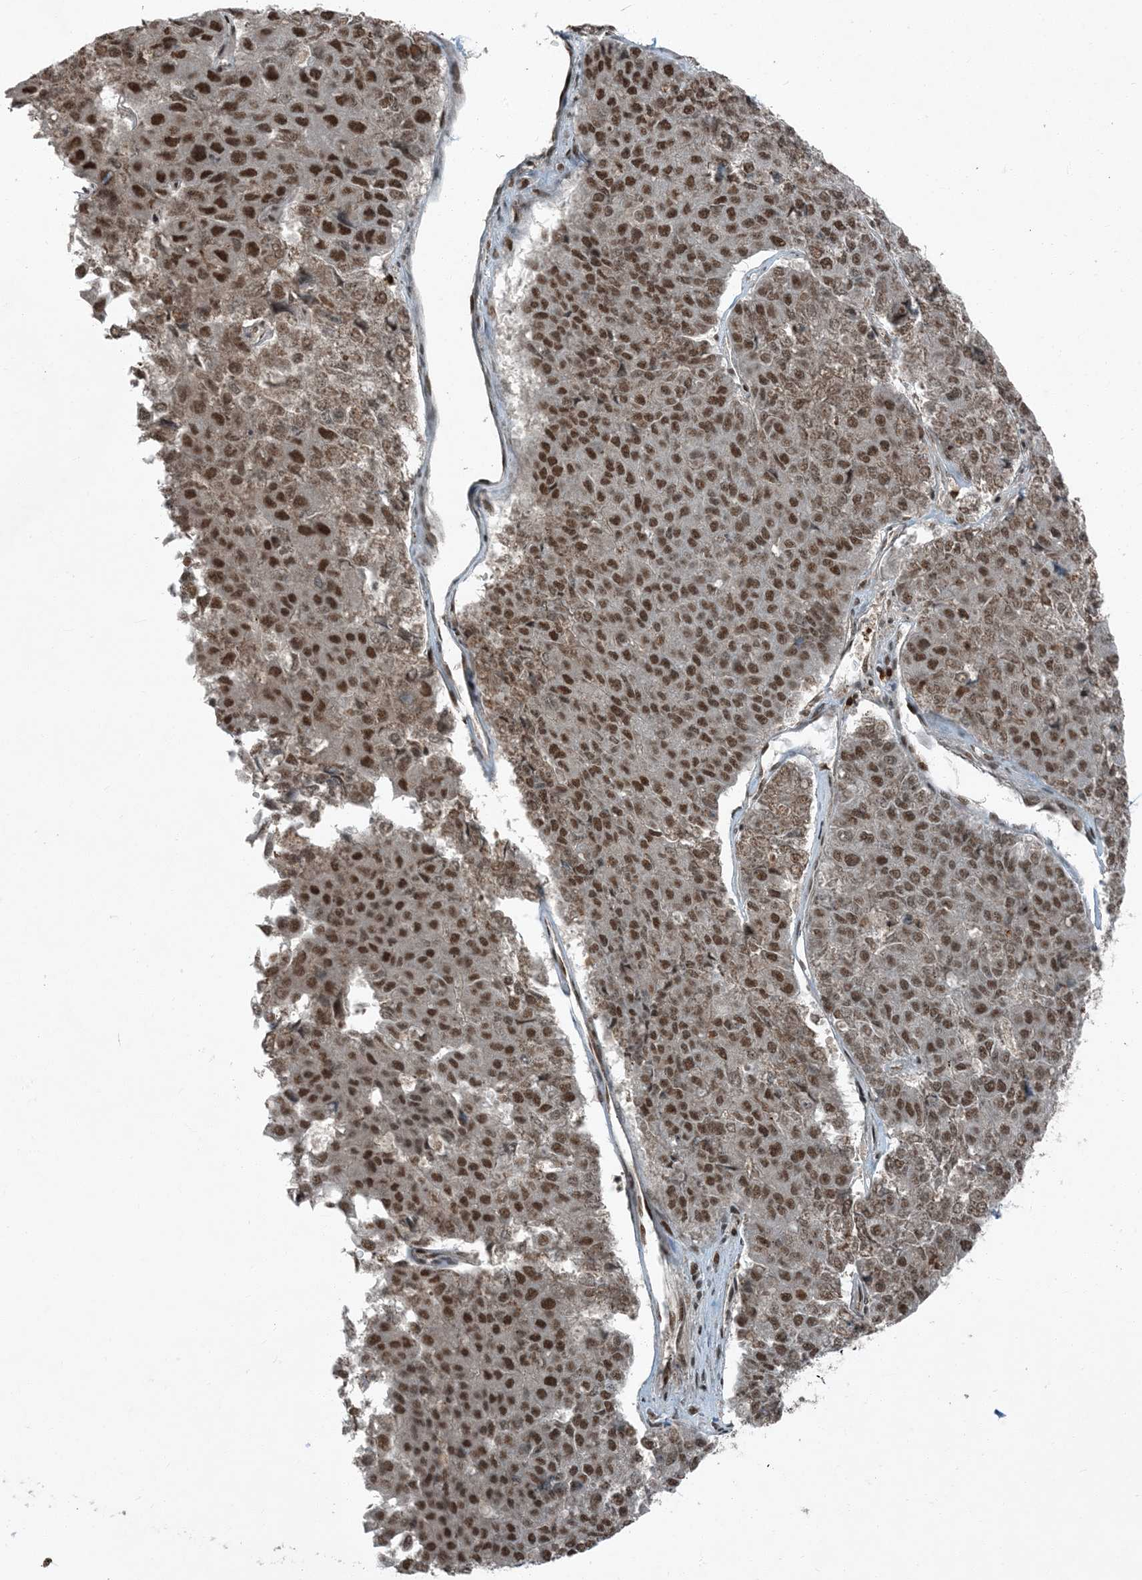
{"staining": {"intensity": "moderate", "quantity": ">75%", "location": "nuclear"}, "tissue": "pancreatic cancer", "cell_type": "Tumor cells", "image_type": "cancer", "snomed": [{"axis": "morphology", "description": "Adenocarcinoma, NOS"}, {"axis": "topography", "description": "Pancreas"}], "caption": "Adenocarcinoma (pancreatic) stained for a protein (brown) displays moderate nuclear positive staining in about >75% of tumor cells.", "gene": "TRAPPC12", "patient": {"sex": "male", "age": 50}}